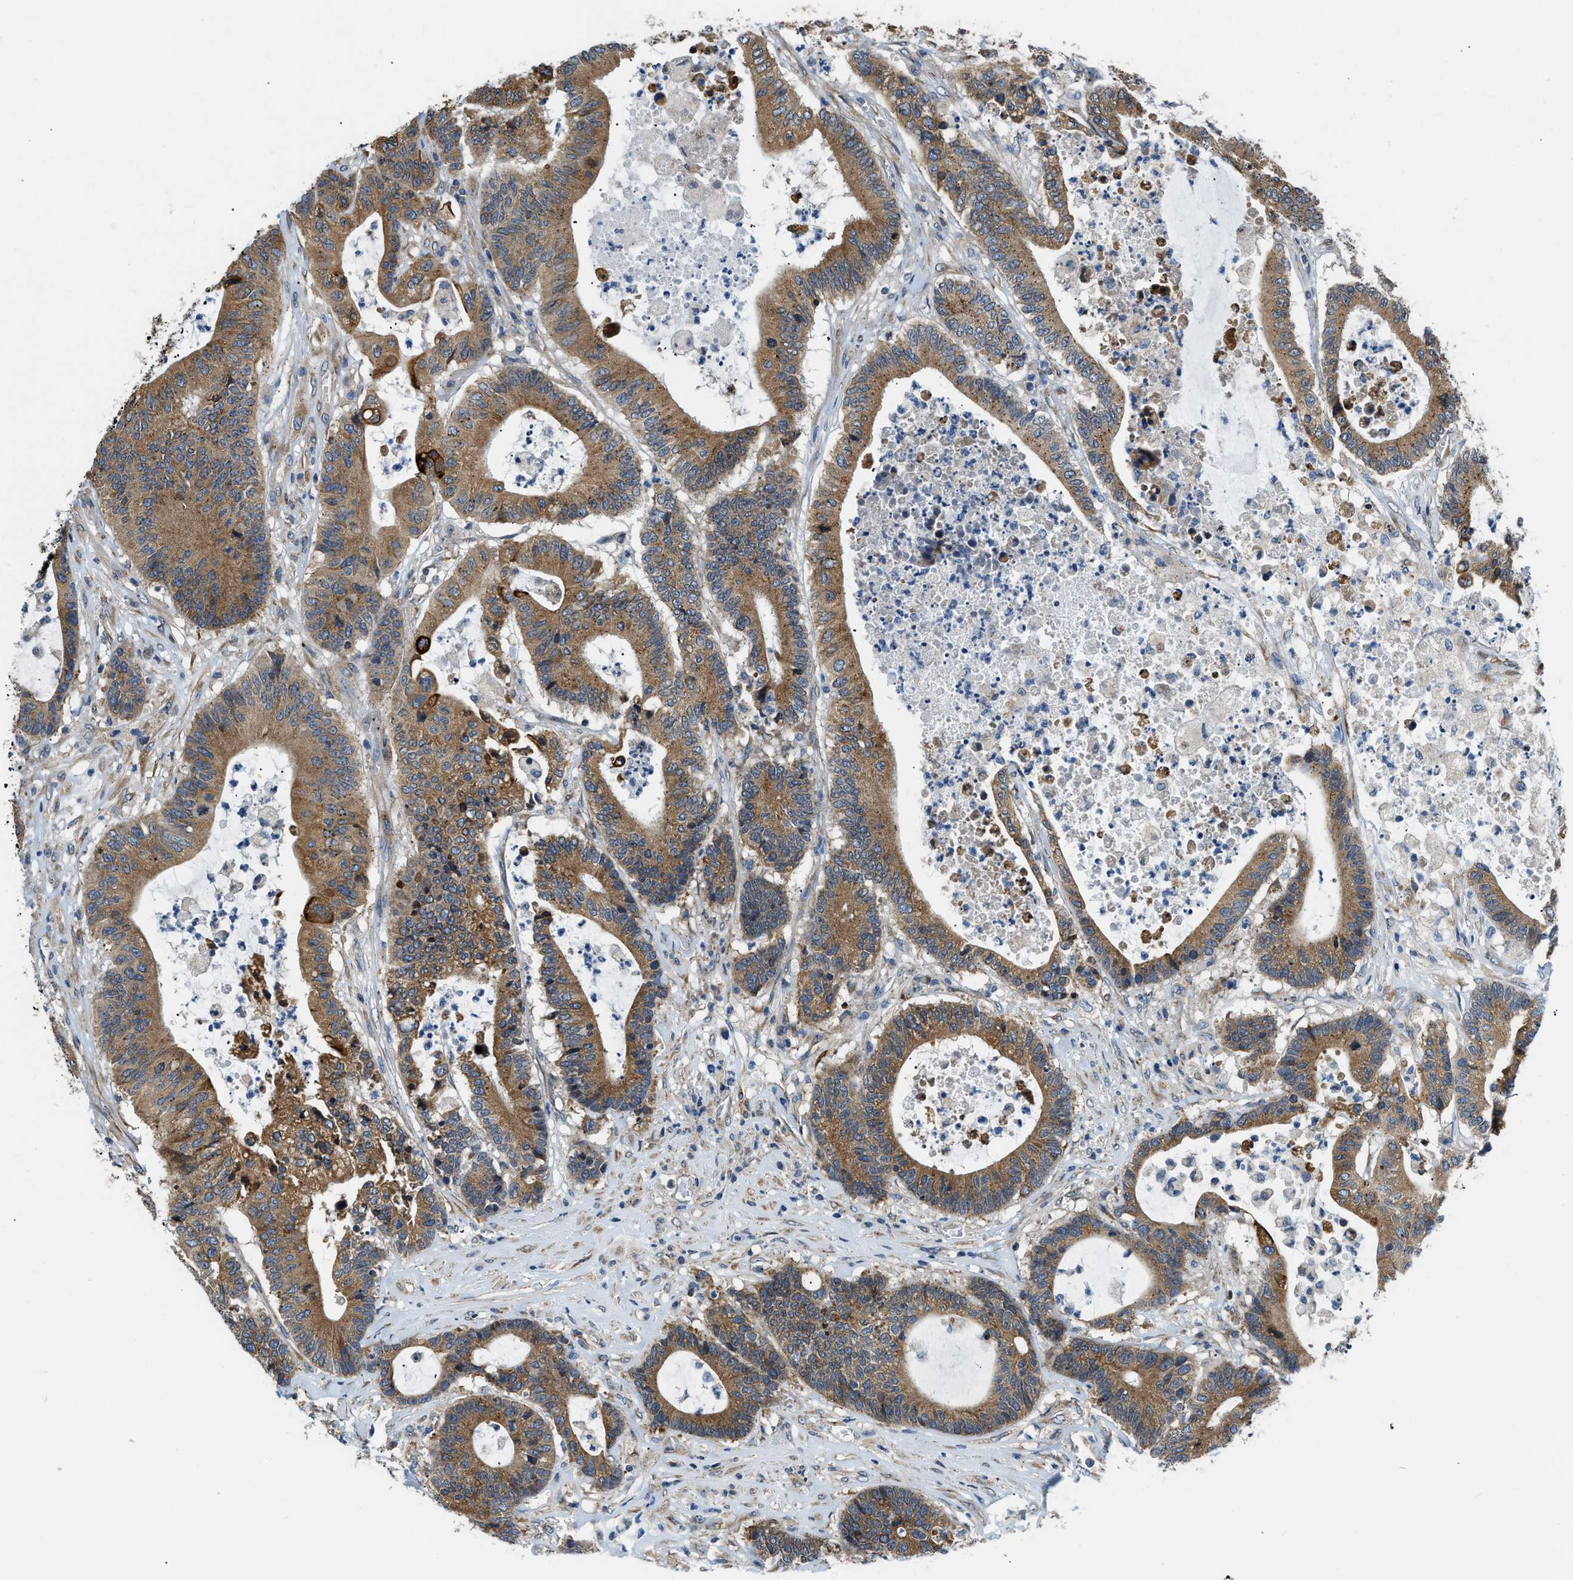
{"staining": {"intensity": "moderate", "quantity": ">75%", "location": "cytoplasmic/membranous"}, "tissue": "colorectal cancer", "cell_type": "Tumor cells", "image_type": "cancer", "snomed": [{"axis": "morphology", "description": "Adenocarcinoma, NOS"}, {"axis": "topography", "description": "Colon"}], "caption": "Immunohistochemistry (IHC) histopathology image of neoplastic tissue: colorectal cancer stained using immunohistochemistry (IHC) demonstrates medium levels of moderate protein expression localized specifically in the cytoplasmic/membranous of tumor cells, appearing as a cytoplasmic/membranous brown color.", "gene": "ARL6IP5", "patient": {"sex": "female", "age": 84}}